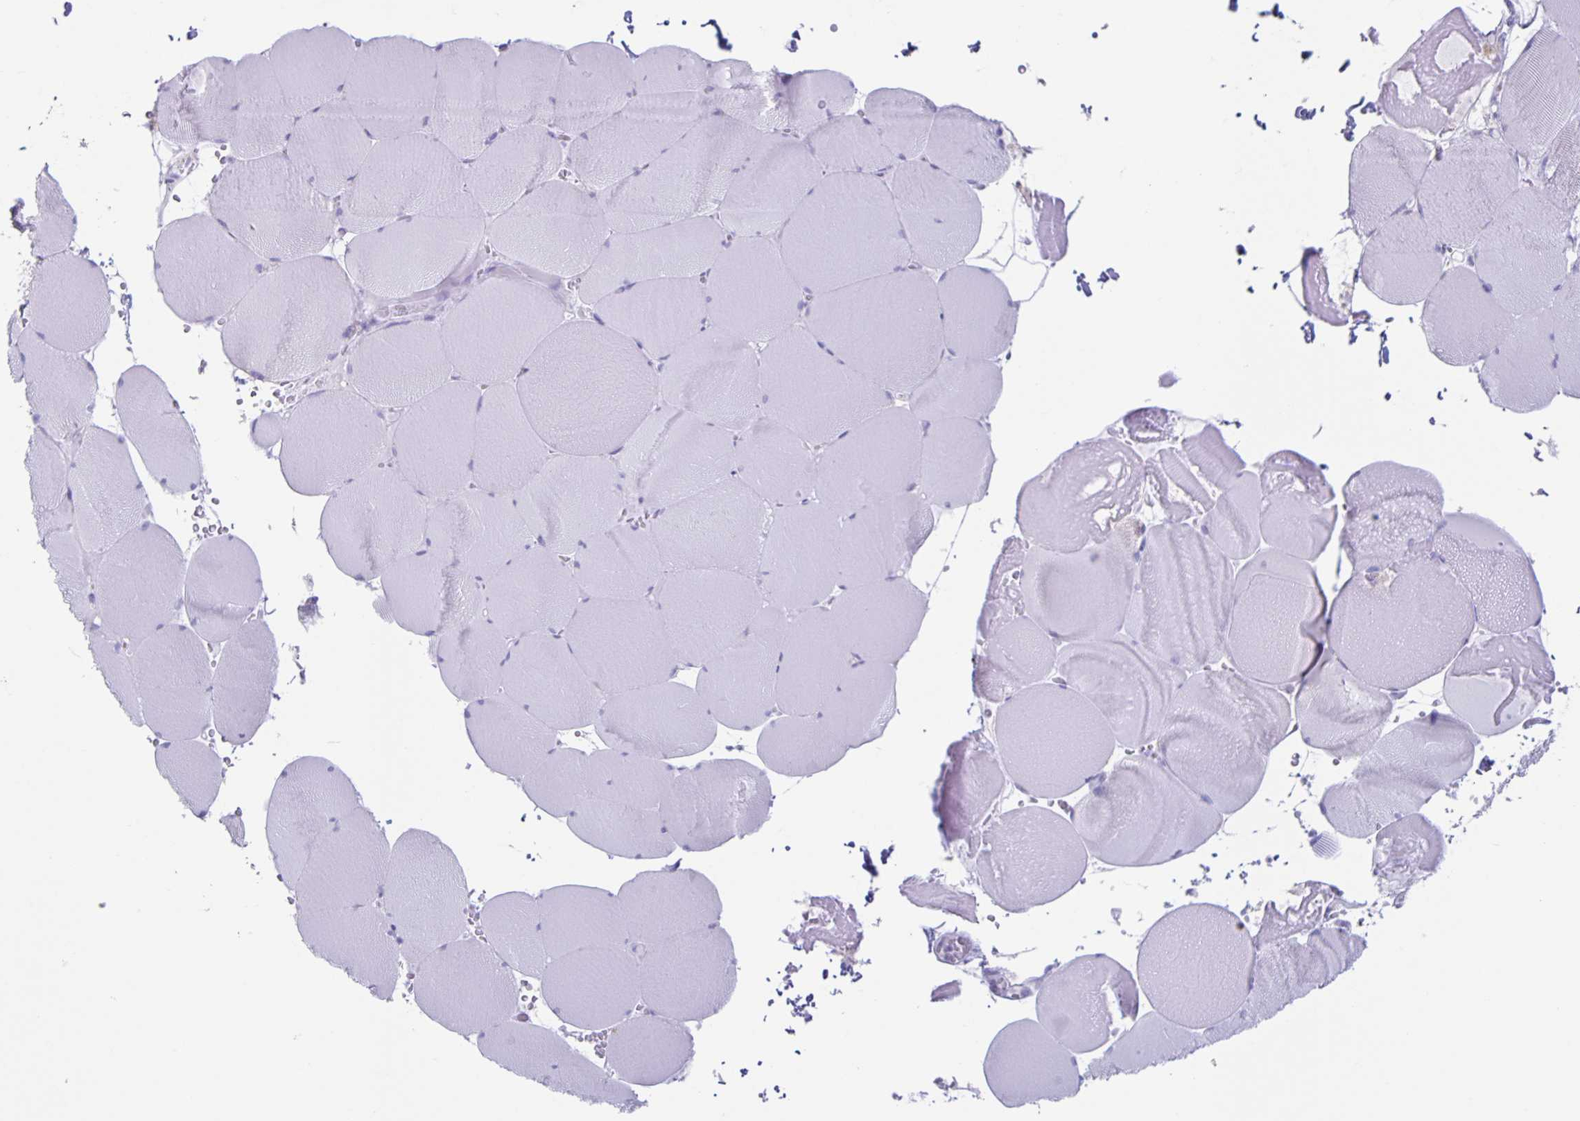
{"staining": {"intensity": "negative", "quantity": "none", "location": "none"}, "tissue": "skeletal muscle", "cell_type": "Myocytes", "image_type": "normal", "snomed": [{"axis": "morphology", "description": "Normal tissue, NOS"}, {"axis": "topography", "description": "Skeletal muscle"}, {"axis": "topography", "description": "Head-Neck"}], "caption": "High power microscopy photomicrograph of an immunohistochemistry image of normal skeletal muscle, revealing no significant expression in myocytes. (Brightfield microscopy of DAB (3,3'-diaminobenzidine) IHC at high magnification).", "gene": "CT45A10", "patient": {"sex": "male", "age": 66}}